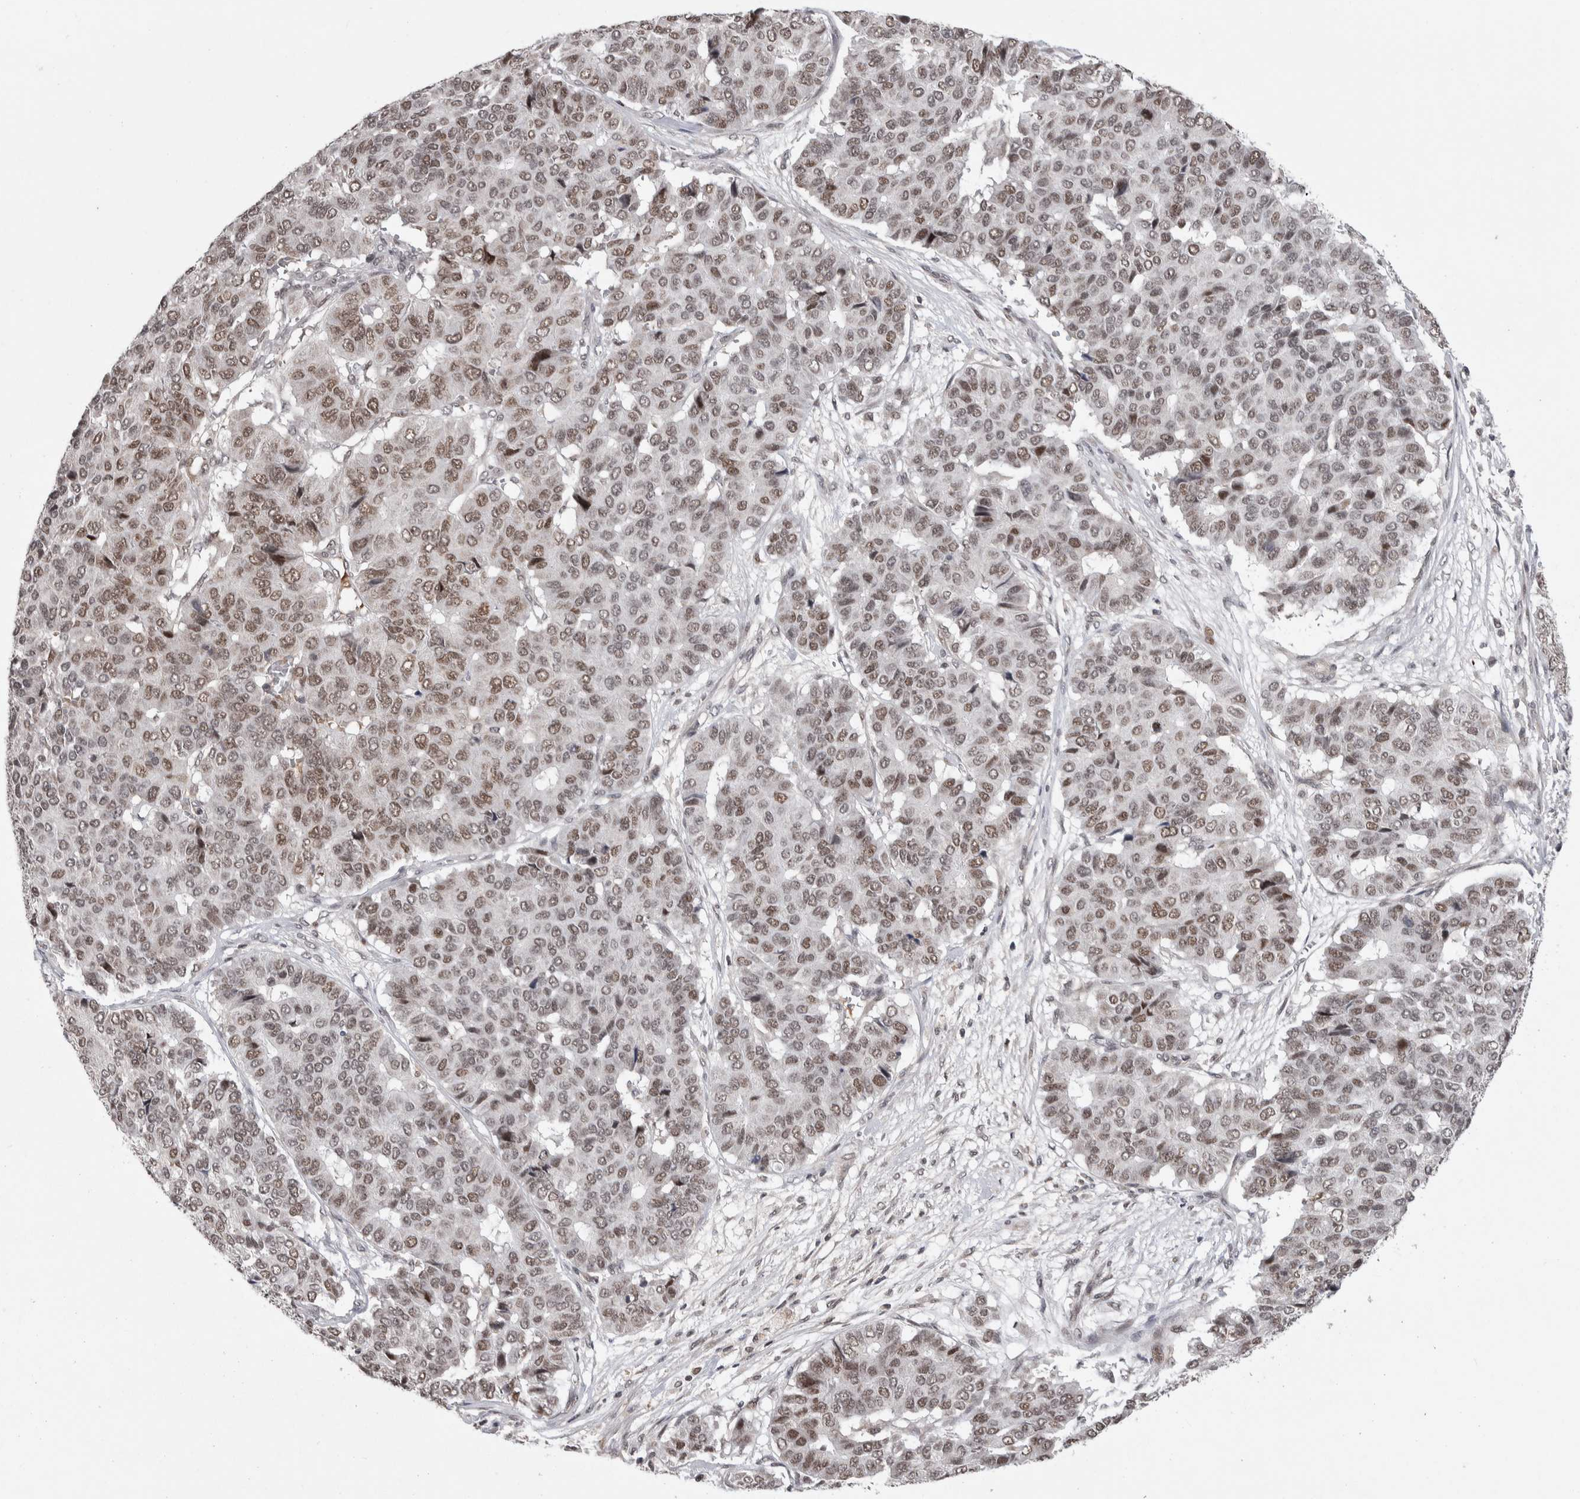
{"staining": {"intensity": "weak", "quantity": "25%-75%", "location": "nuclear"}, "tissue": "pancreatic cancer", "cell_type": "Tumor cells", "image_type": "cancer", "snomed": [{"axis": "morphology", "description": "Adenocarcinoma, NOS"}, {"axis": "topography", "description": "Pancreas"}], "caption": "Immunohistochemistry (IHC) image of neoplastic tissue: pancreatic adenocarcinoma stained using immunohistochemistry exhibits low levels of weak protein expression localized specifically in the nuclear of tumor cells, appearing as a nuclear brown color.", "gene": "ZNF592", "patient": {"sex": "male", "age": 50}}